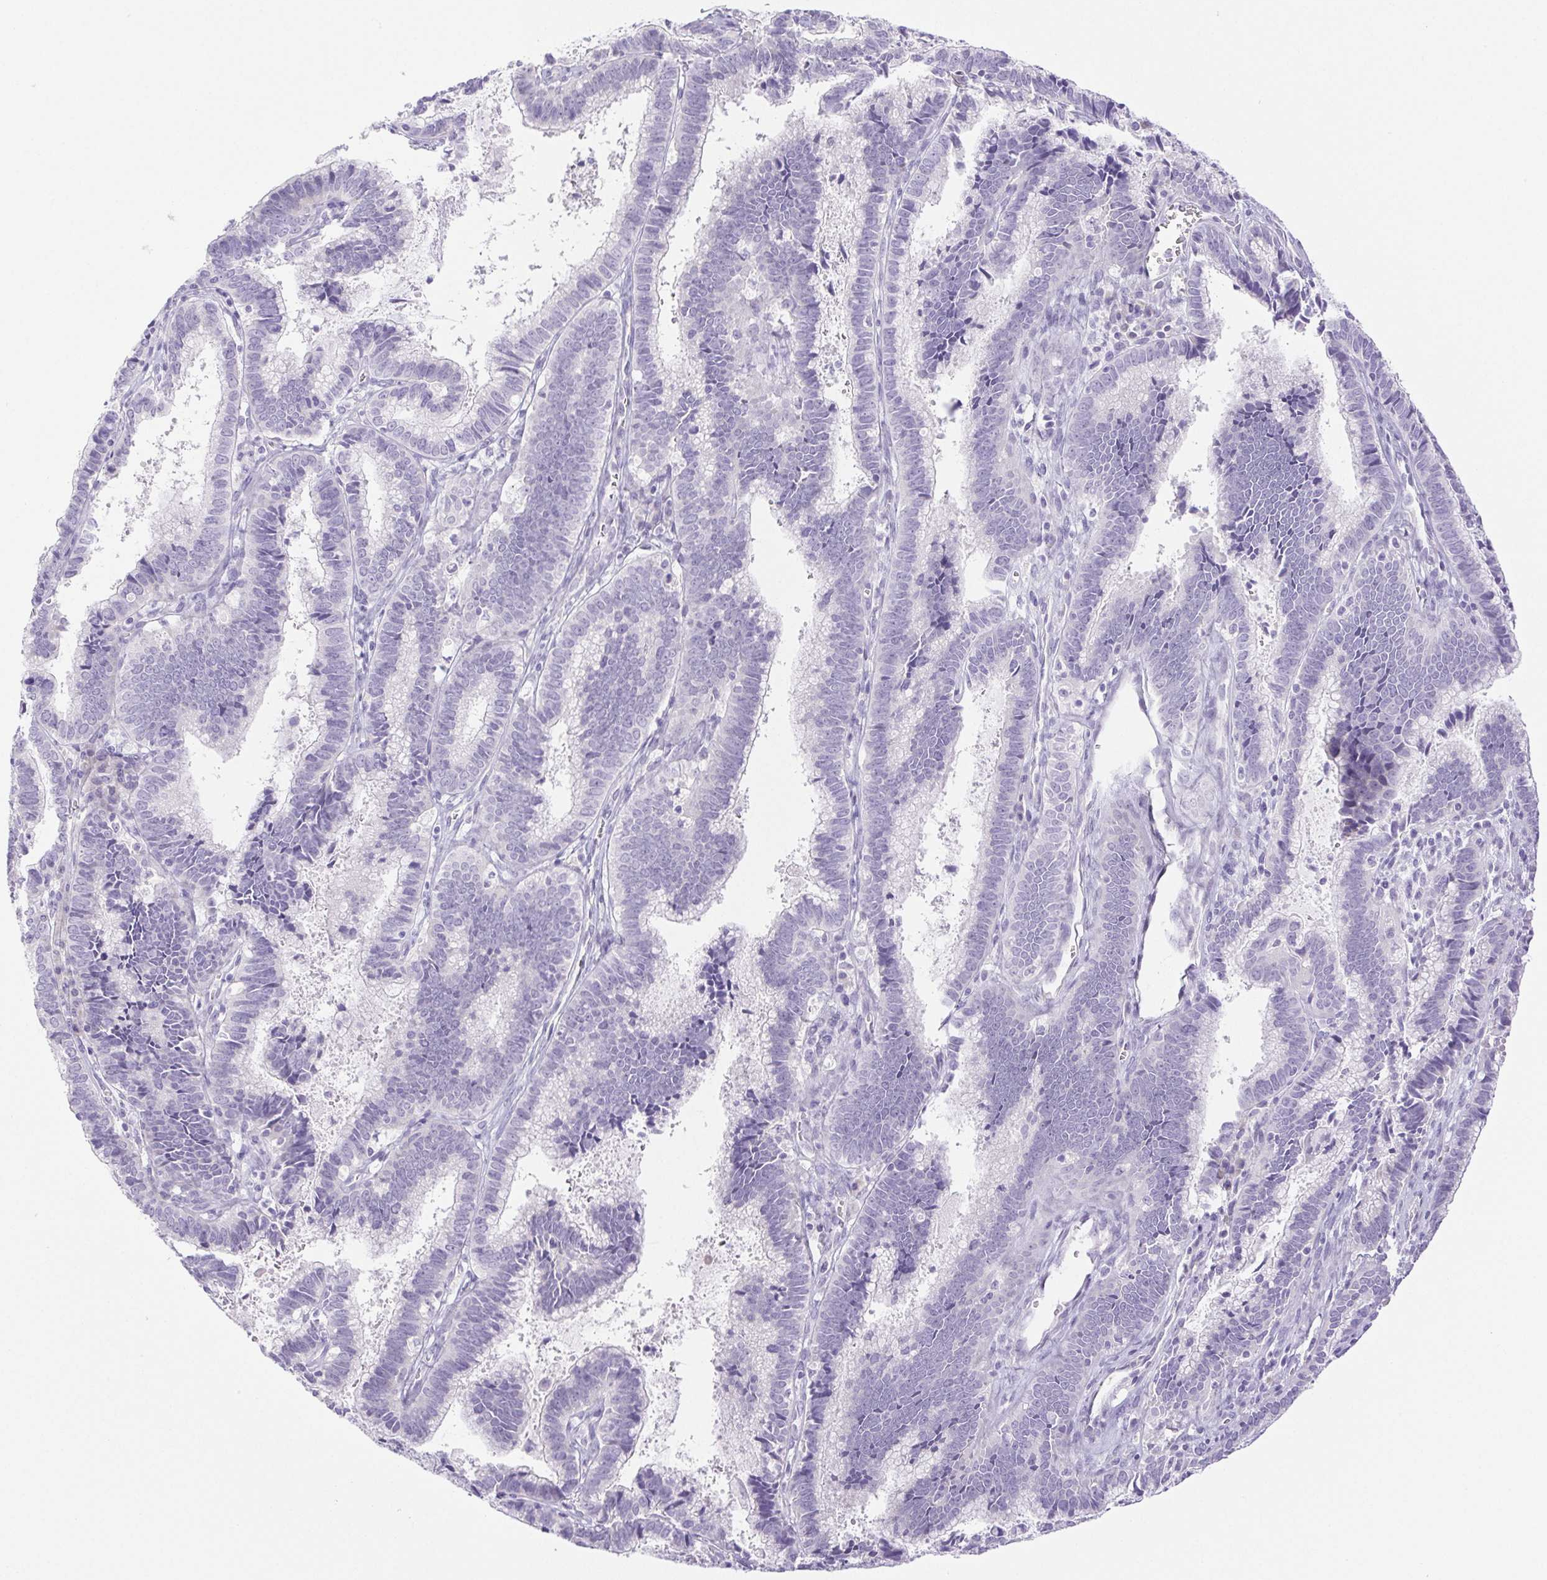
{"staining": {"intensity": "negative", "quantity": "none", "location": "none"}, "tissue": "cervical cancer", "cell_type": "Tumor cells", "image_type": "cancer", "snomed": [{"axis": "morphology", "description": "Adenocarcinoma, NOS"}, {"axis": "topography", "description": "Cervix"}], "caption": "An immunohistochemistry (IHC) image of cervical adenocarcinoma is shown. There is no staining in tumor cells of cervical adenocarcinoma.", "gene": "PAPPA2", "patient": {"sex": "female", "age": 61}}